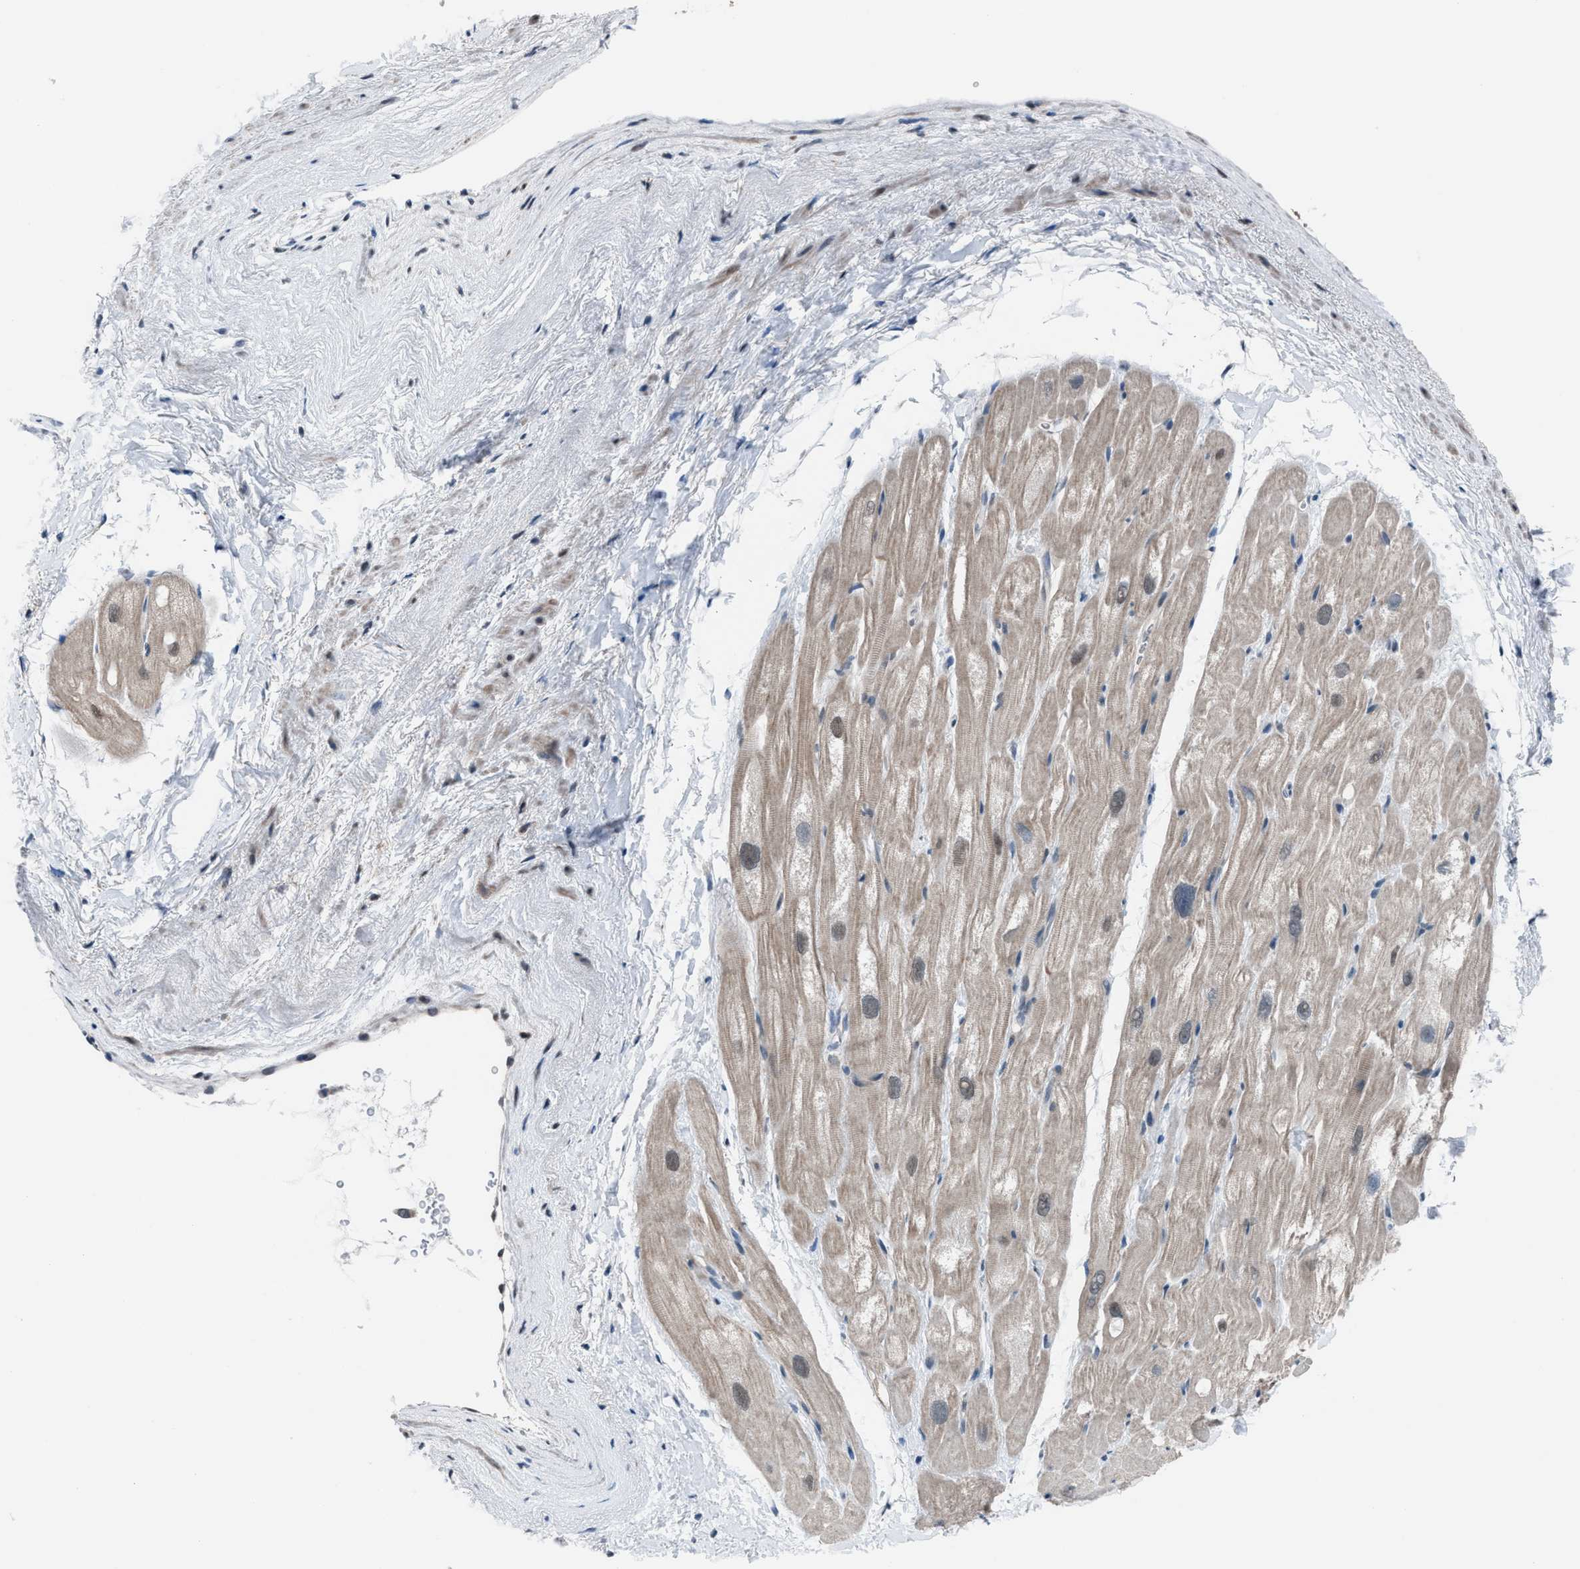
{"staining": {"intensity": "weak", "quantity": "25%-75%", "location": "cytoplasmic/membranous,nuclear"}, "tissue": "heart muscle", "cell_type": "Cardiomyocytes", "image_type": "normal", "snomed": [{"axis": "morphology", "description": "Normal tissue, NOS"}, {"axis": "topography", "description": "Heart"}], "caption": "High-power microscopy captured an IHC micrograph of normal heart muscle, revealing weak cytoplasmic/membranous,nuclear positivity in approximately 25%-75% of cardiomyocytes.", "gene": "ZNF276", "patient": {"sex": "male", "age": 49}}